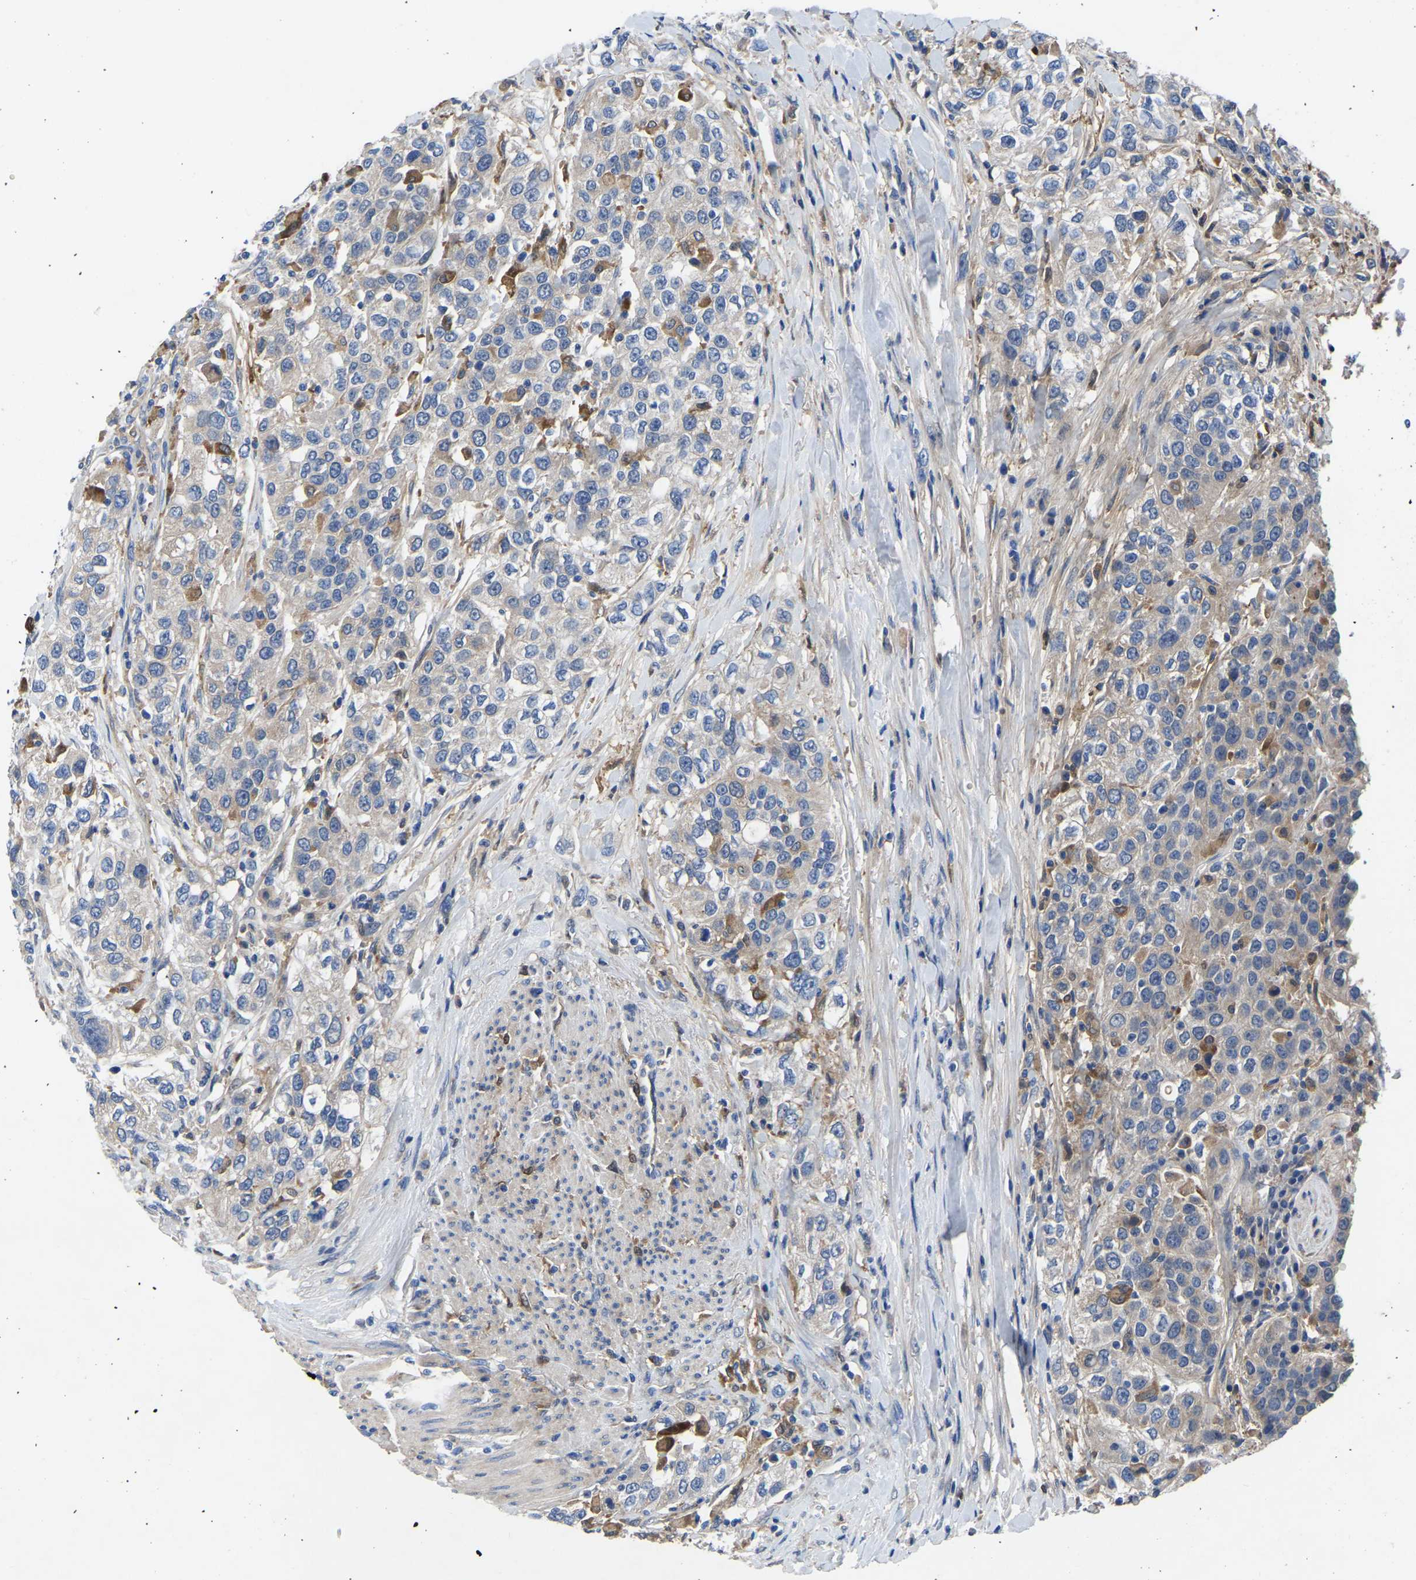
{"staining": {"intensity": "moderate", "quantity": "25%-75%", "location": "cytoplasmic/membranous"}, "tissue": "urothelial cancer", "cell_type": "Tumor cells", "image_type": "cancer", "snomed": [{"axis": "morphology", "description": "Urothelial carcinoma, High grade"}, {"axis": "topography", "description": "Urinary bladder"}], "caption": "Urothelial carcinoma (high-grade) stained for a protein exhibits moderate cytoplasmic/membranous positivity in tumor cells. The staining was performed using DAB (3,3'-diaminobenzidine) to visualize the protein expression in brown, while the nuclei were stained in blue with hematoxylin (Magnification: 20x).", "gene": "ATG2B", "patient": {"sex": "female", "age": 80}}